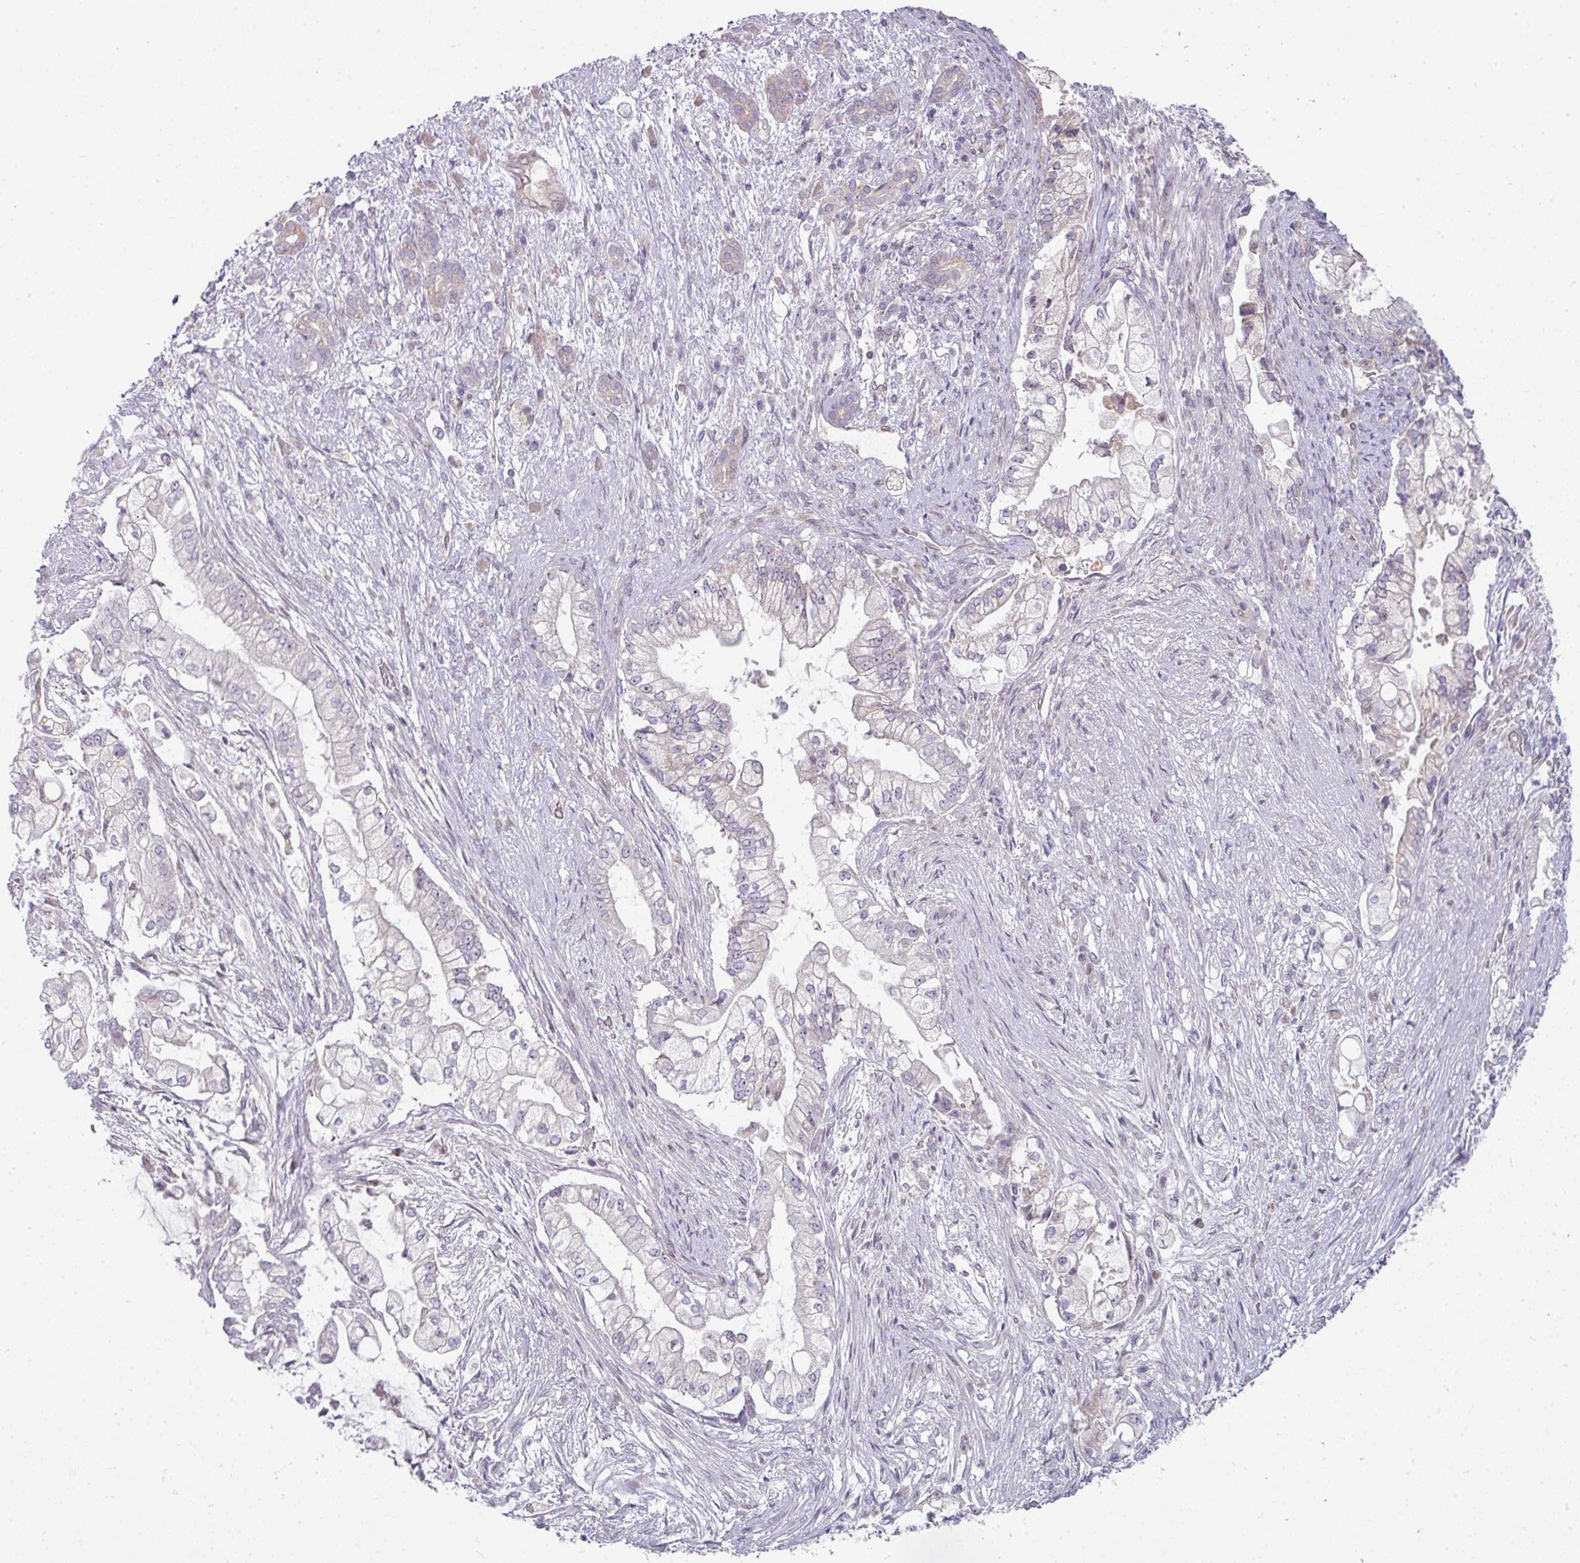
{"staining": {"intensity": "negative", "quantity": "none", "location": "none"}, "tissue": "pancreatic cancer", "cell_type": "Tumor cells", "image_type": "cancer", "snomed": [{"axis": "morphology", "description": "Adenocarcinoma, NOS"}, {"axis": "topography", "description": "Pancreas"}], "caption": "Immunohistochemical staining of human pancreatic adenocarcinoma reveals no significant expression in tumor cells.", "gene": "STAT5A", "patient": {"sex": "female", "age": 69}}